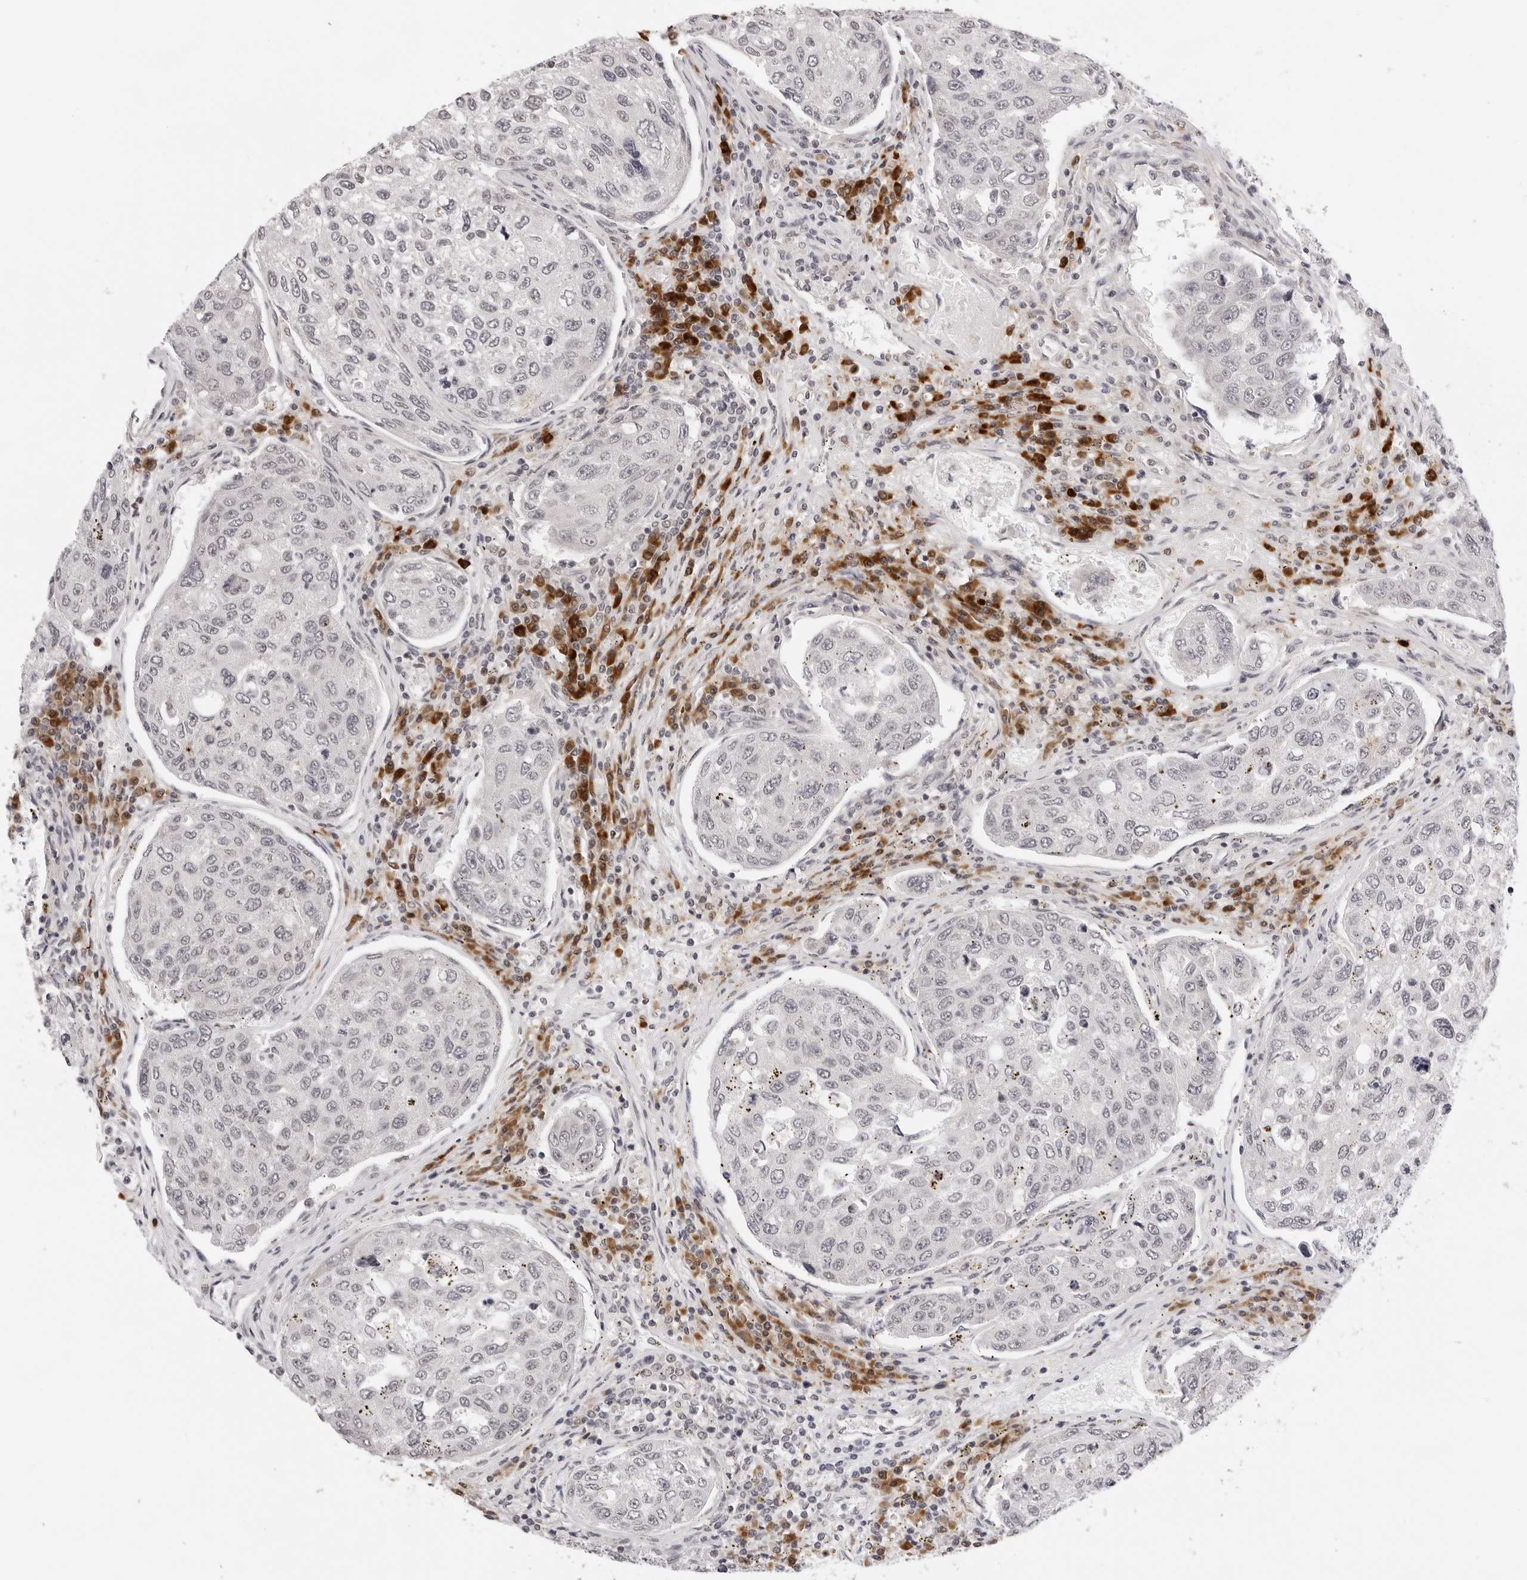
{"staining": {"intensity": "negative", "quantity": "none", "location": "none"}, "tissue": "urothelial cancer", "cell_type": "Tumor cells", "image_type": "cancer", "snomed": [{"axis": "morphology", "description": "Urothelial carcinoma, High grade"}, {"axis": "topography", "description": "Lymph node"}, {"axis": "topography", "description": "Urinary bladder"}], "caption": "Immunohistochemical staining of human urothelial cancer reveals no significant staining in tumor cells.", "gene": "IL17RA", "patient": {"sex": "male", "age": 51}}